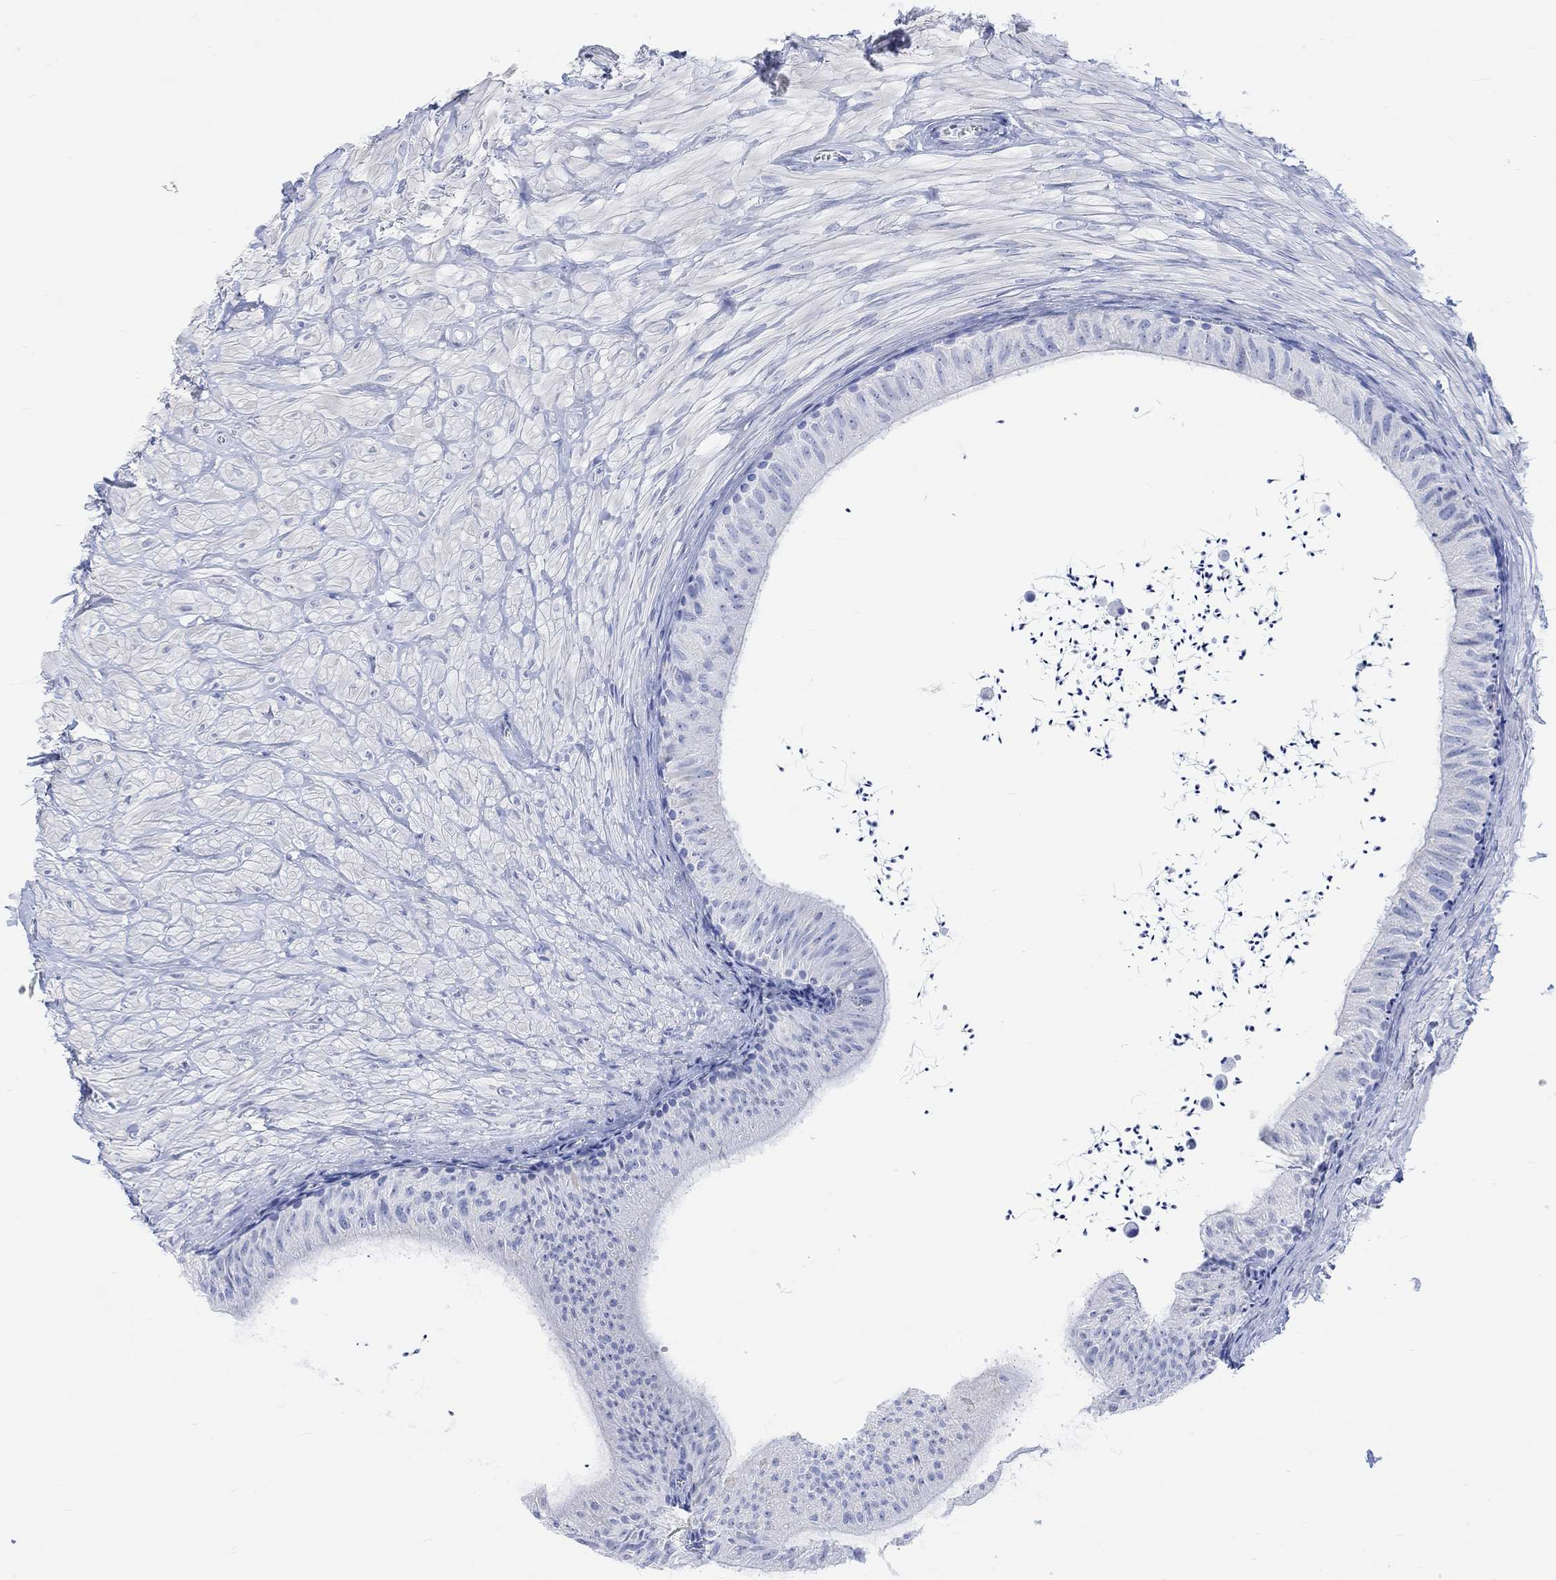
{"staining": {"intensity": "negative", "quantity": "none", "location": "none"}, "tissue": "epididymis", "cell_type": "Glandular cells", "image_type": "normal", "snomed": [{"axis": "morphology", "description": "Normal tissue, NOS"}, {"axis": "topography", "description": "Epididymis"}], "caption": "Immunohistochemistry (IHC) of unremarkable epididymis shows no positivity in glandular cells.", "gene": "CALCA", "patient": {"sex": "male", "age": 32}}